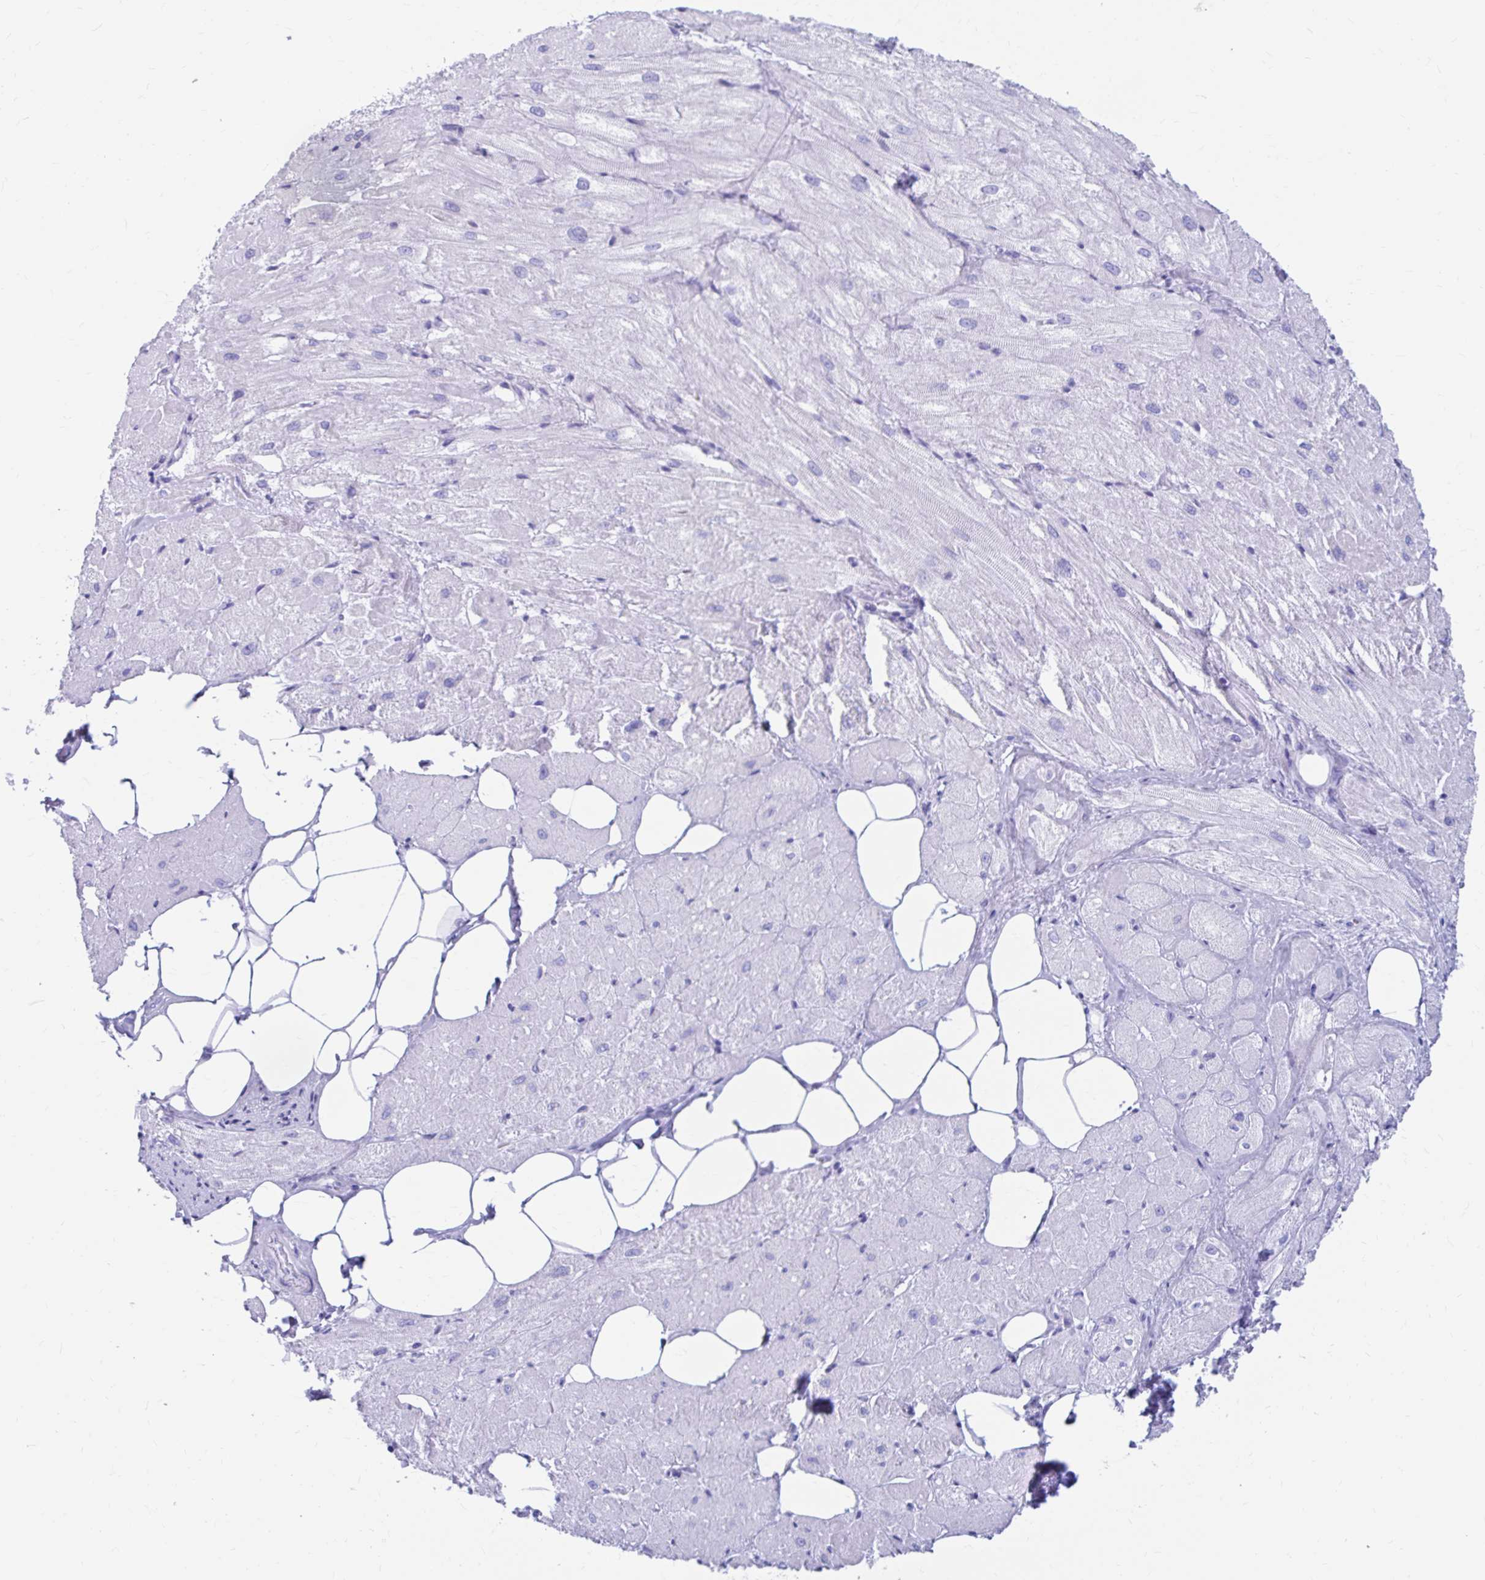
{"staining": {"intensity": "negative", "quantity": "none", "location": "none"}, "tissue": "heart muscle", "cell_type": "Cardiomyocytes", "image_type": "normal", "snomed": [{"axis": "morphology", "description": "Normal tissue, NOS"}, {"axis": "topography", "description": "Heart"}], "caption": "Immunohistochemical staining of benign human heart muscle demonstrates no significant staining in cardiomyocytes.", "gene": "NSG2", "patient": {"sex": "male", "age": 62}}